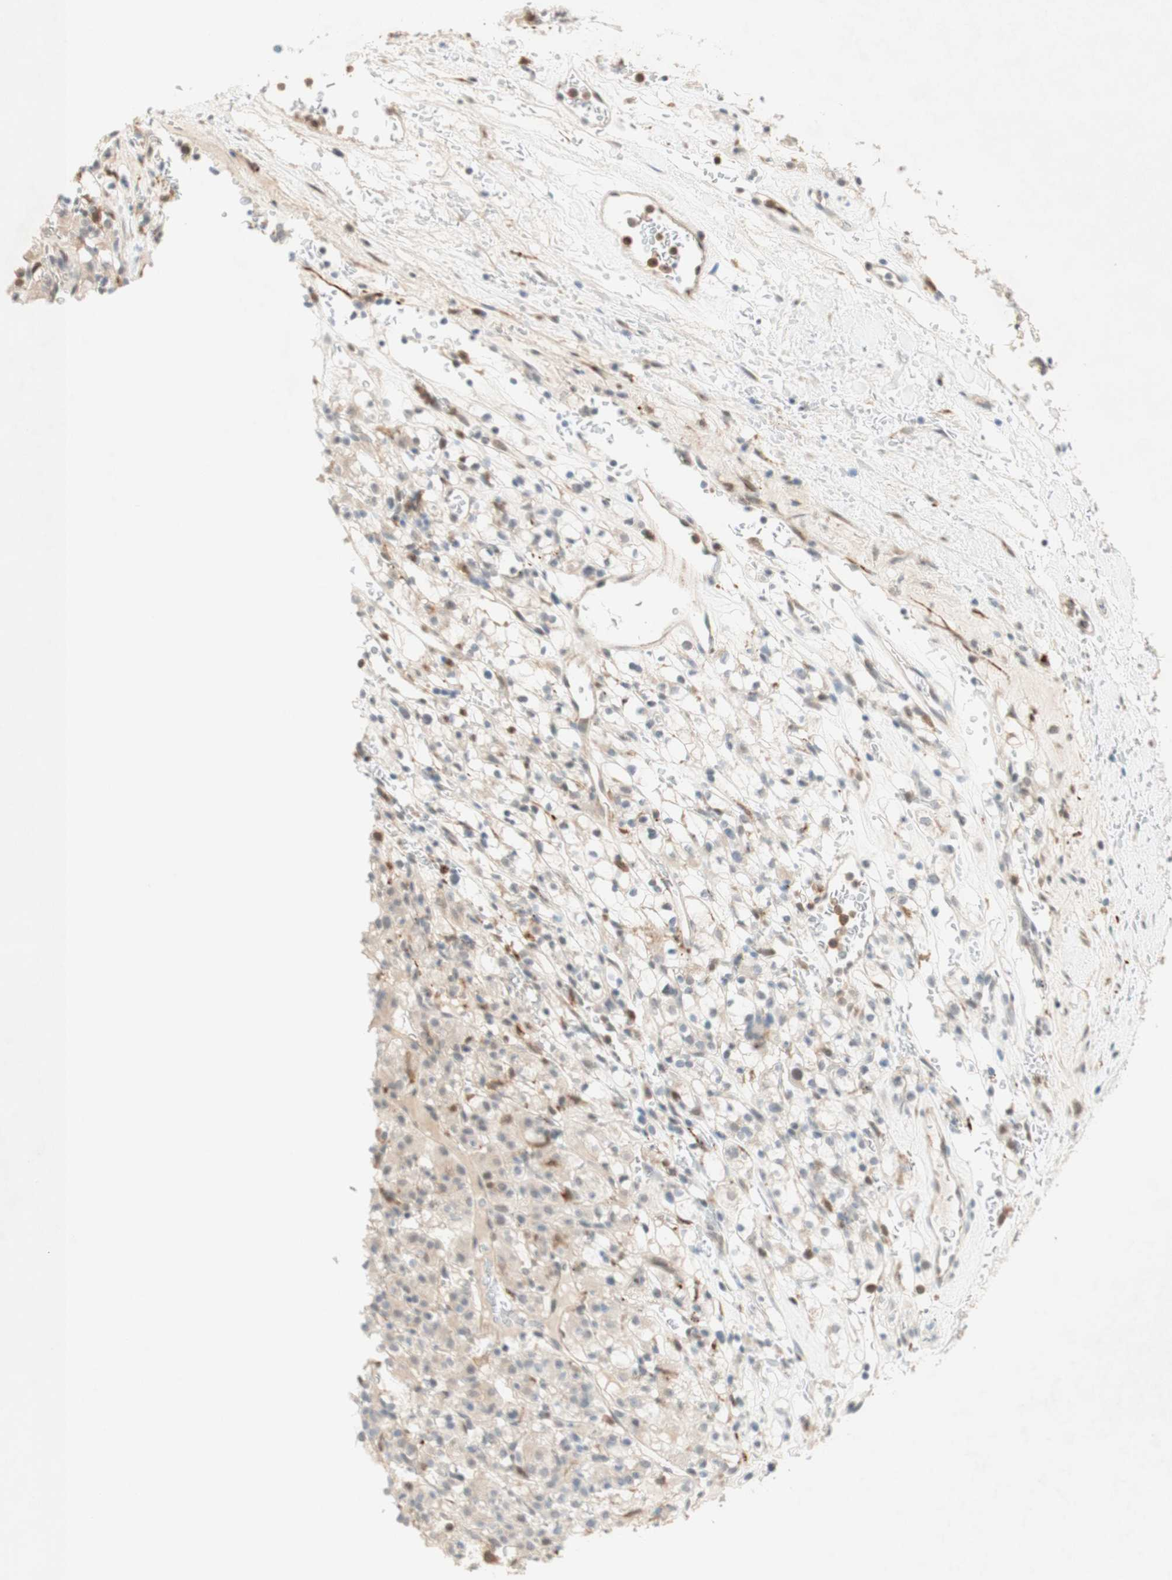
{"staining": {"intensity": "weak", "quantity": "25%-75%", "location": "cytoplasmic/membranous"}, "tissue": "renal cancer", "cell_type": "Tumor cells", "image_type": "cancer", "snomed": [{"axis": "morphology", "description": "Normal tissue, NOS"}, {"axis": "morphology", "description": "Adenocarcinoma, NOS"}, {"axis": "topography", "description": "Kidney"}], "caption": "A photomicrograph of adenocarcinoma (renal) stained for a protein shows weak cytoplasmic/membranous brown staining in tumor cells.", "gene": "GAPT", "patient": {"sex": "female", "age": 72}}